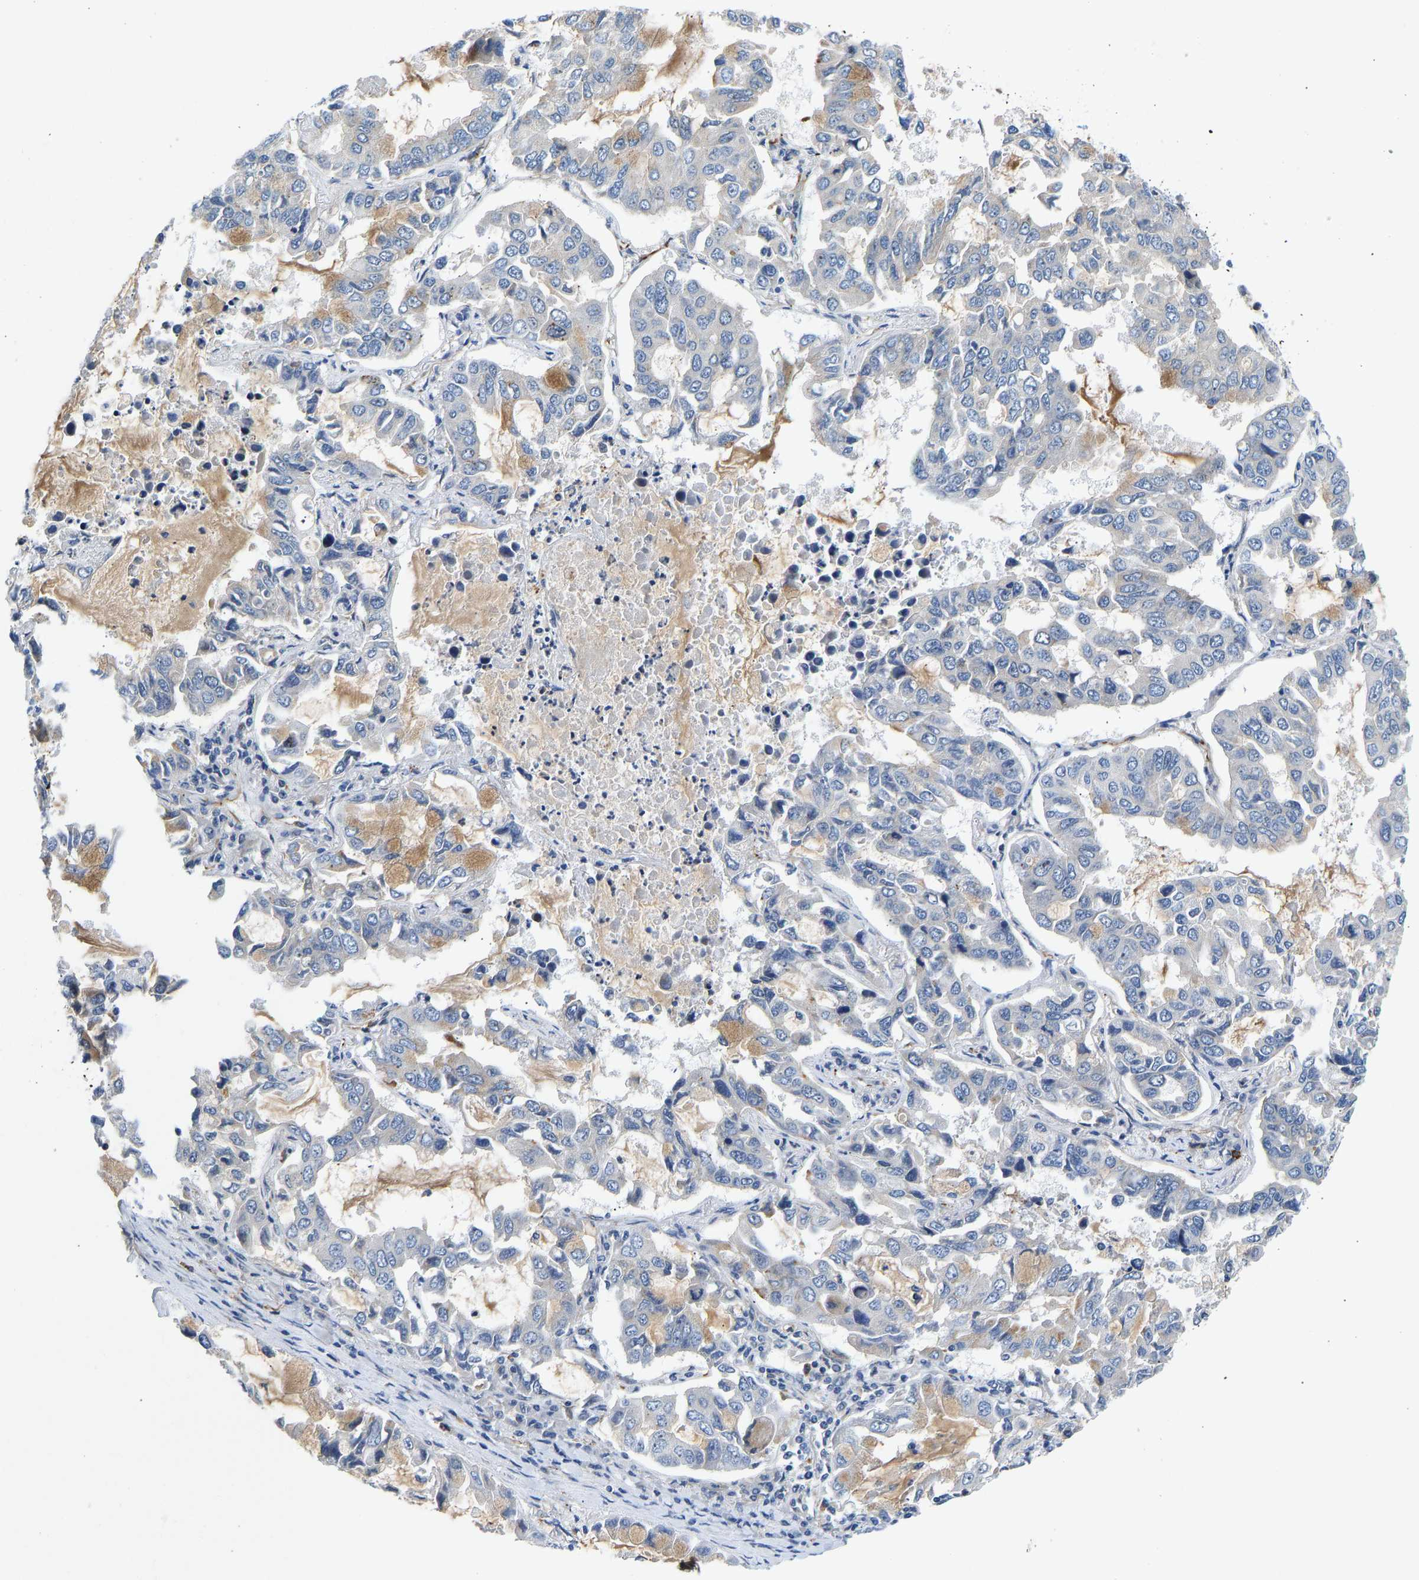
{"staining": {"intensity": "weak", "quantity": "<25%", "location": "cytoplasmic/membranous"}, "tissue": "lung cancer", "cell_type": "Tumor cells", "image_type": "cancer", "snomed": [{"axis": "morphology", "description": "Adenocarcinoma, NOS"}, {"axis": "topography", "description": "Lung"}], "caption": "Immunohistochemical staining of lung adenocarcinoma exhibits no significant staining in tumor cells.", "gene": "RESF1", "patient": {"sex": "male", "age": 64}}